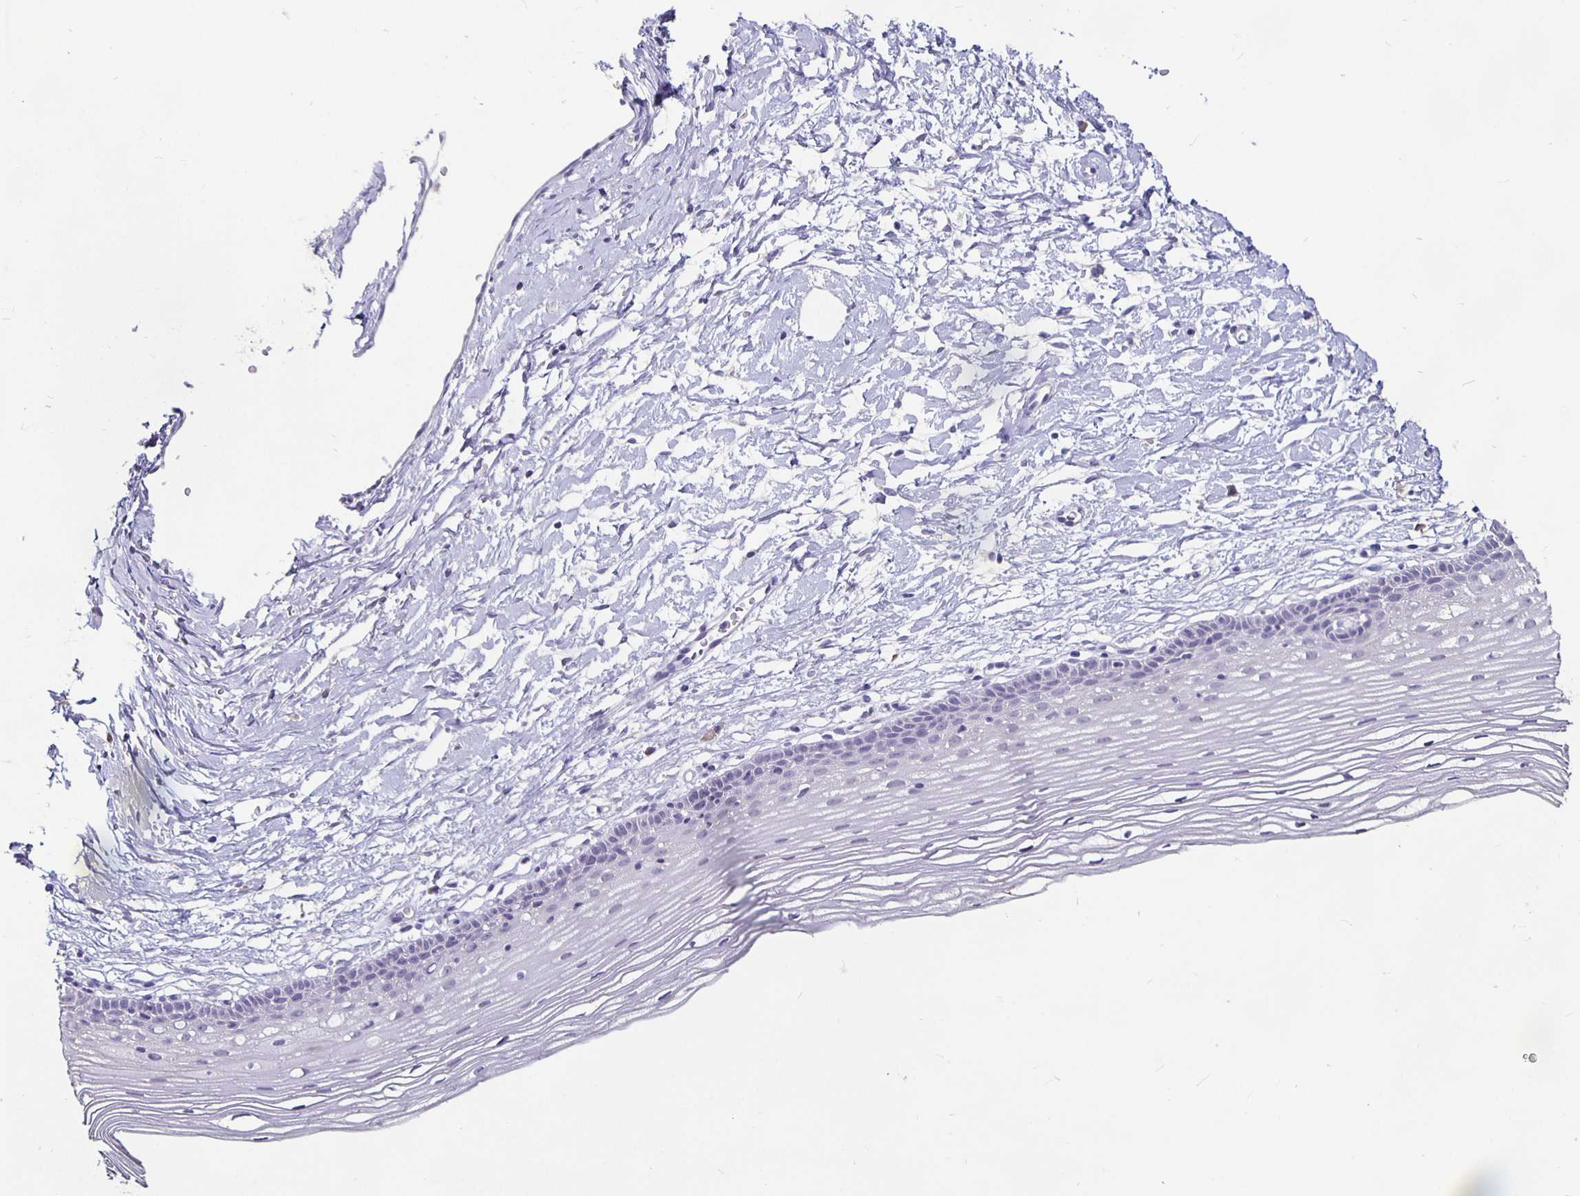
{"staining": {"intensity": "negative", "quantity": "none", "location": "none"}, "tissue": "cervix", "cell_type": "Glandular cells", "image_type": "normal", "snomed": [{"axis": "morphology", "description": "Normal tissue, NOS"}, {"axis": "topography", "description": "Cervix"}], "caption": "IHC photomicrograph of normal cervix: cervix stained with DAB exhibits no significant protein expression in glandular cells.", "gene": "GPX4", "patient": {"sex": "female", "age": 40}}